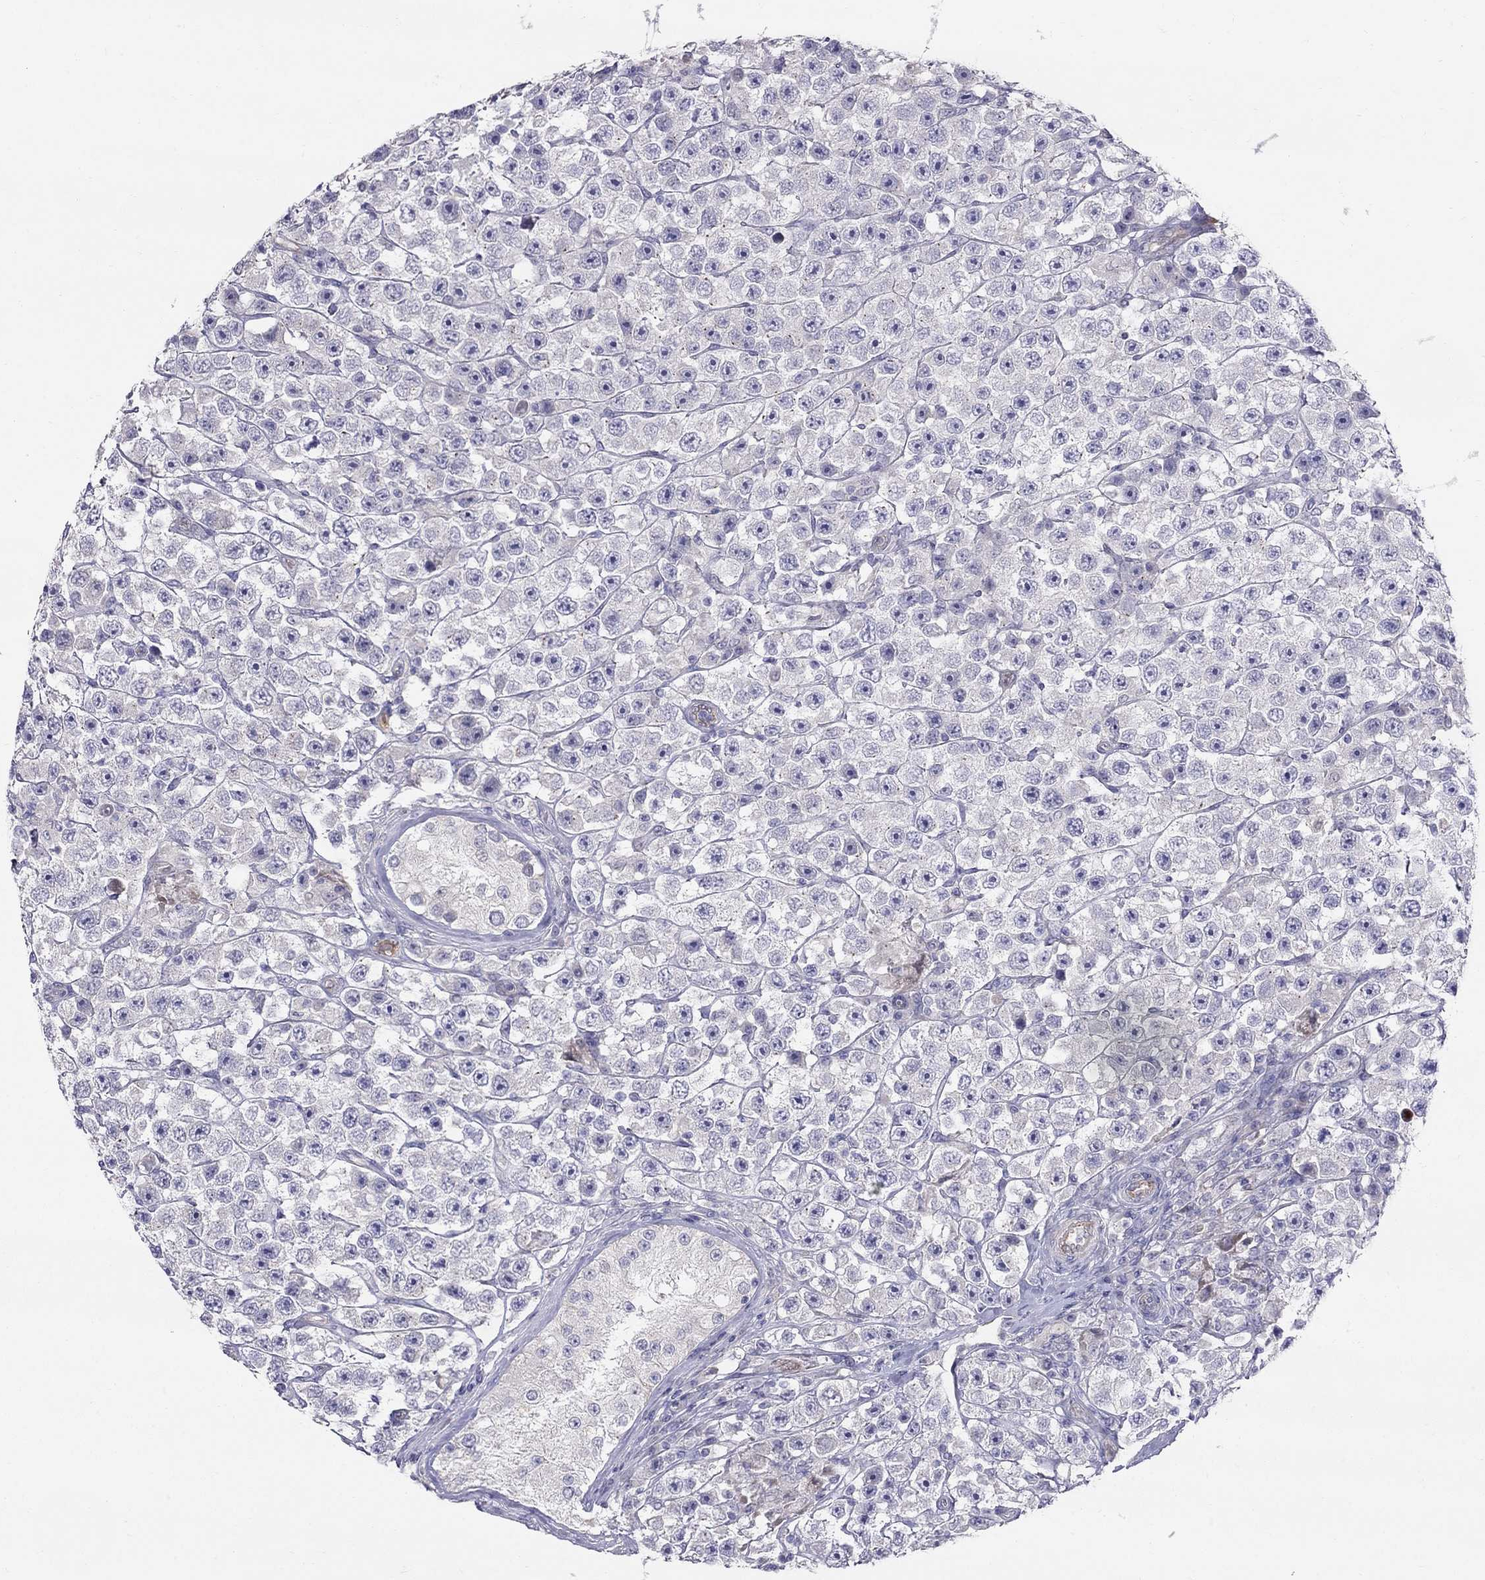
{"staining": {"intensity": "negative", "quantity": "none", "location": "none"}, "tissue": "testis cancer", "cell_type": "Tumor cells", "image_type": "cancer", "snomed": [{"axis": "morphology", "description": "Seminoma, NOS"}, {"axis": "topography", "description": "Testis"}], "caption": "IHC image of human testis cancer (seminoma) stained for a protein (brown), which demonstrates no expression in tumor cells.", "gene": "SPINT4", "patient": {"sex": "male", "age": 45}}